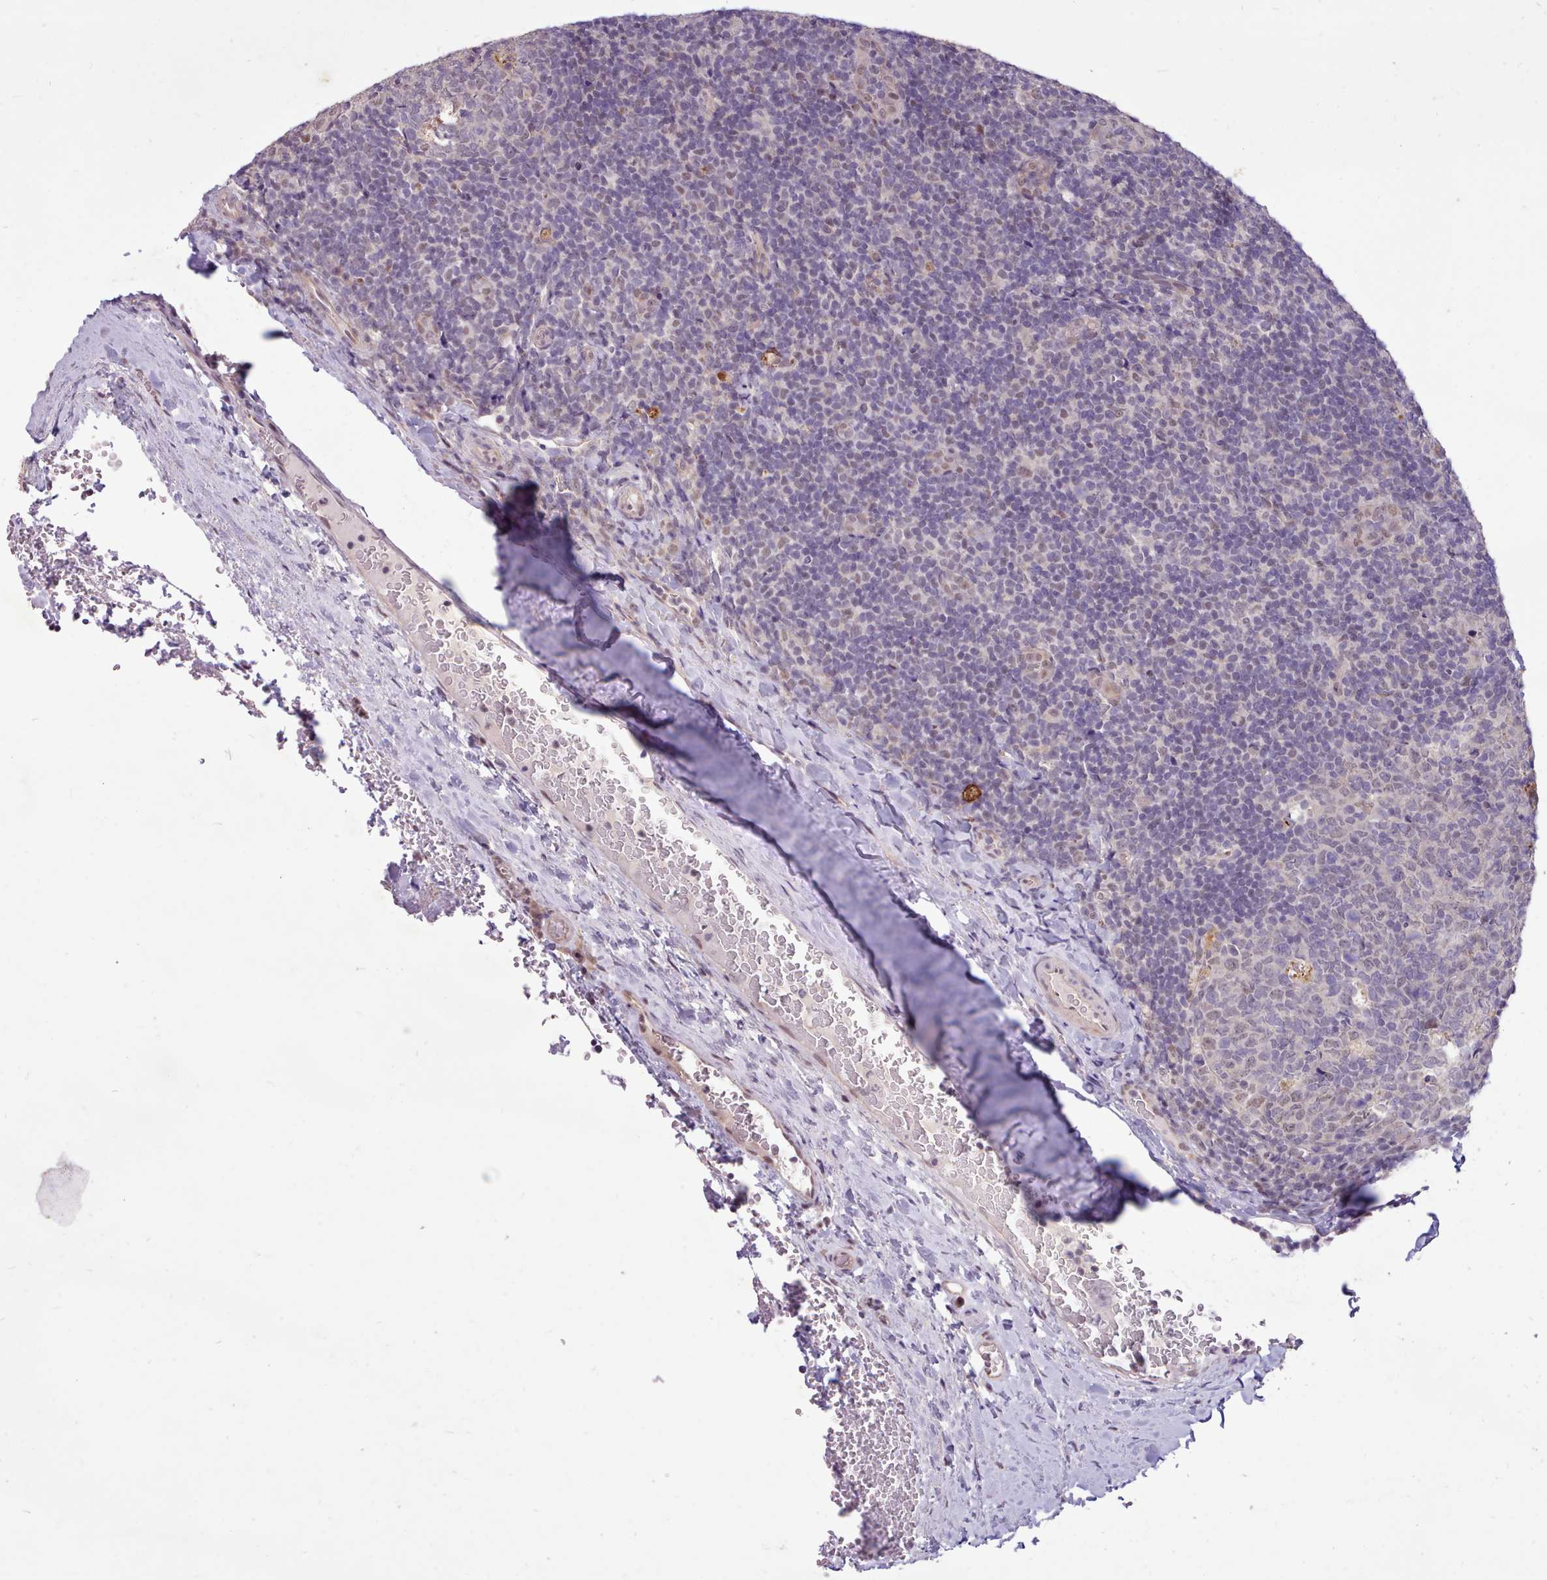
{"staining": {"intensity": "negative", "quantity": "none", "location": "none"}, "tissue": "tonsil", "cell_type": "Germinal center cells", "image_type": "normal", "snomed": [{"axis": "morphology", "description": "Normal tissue, NOS"}, {"axis": "topography", "description": "Tonsil"}], "caption": "Human tonsil stained for a protein using immunohistochemistry reveals no positivity in germinal center cells.", "gene": "ZNF607", "patient": {"sex": "male", "age": 17}}